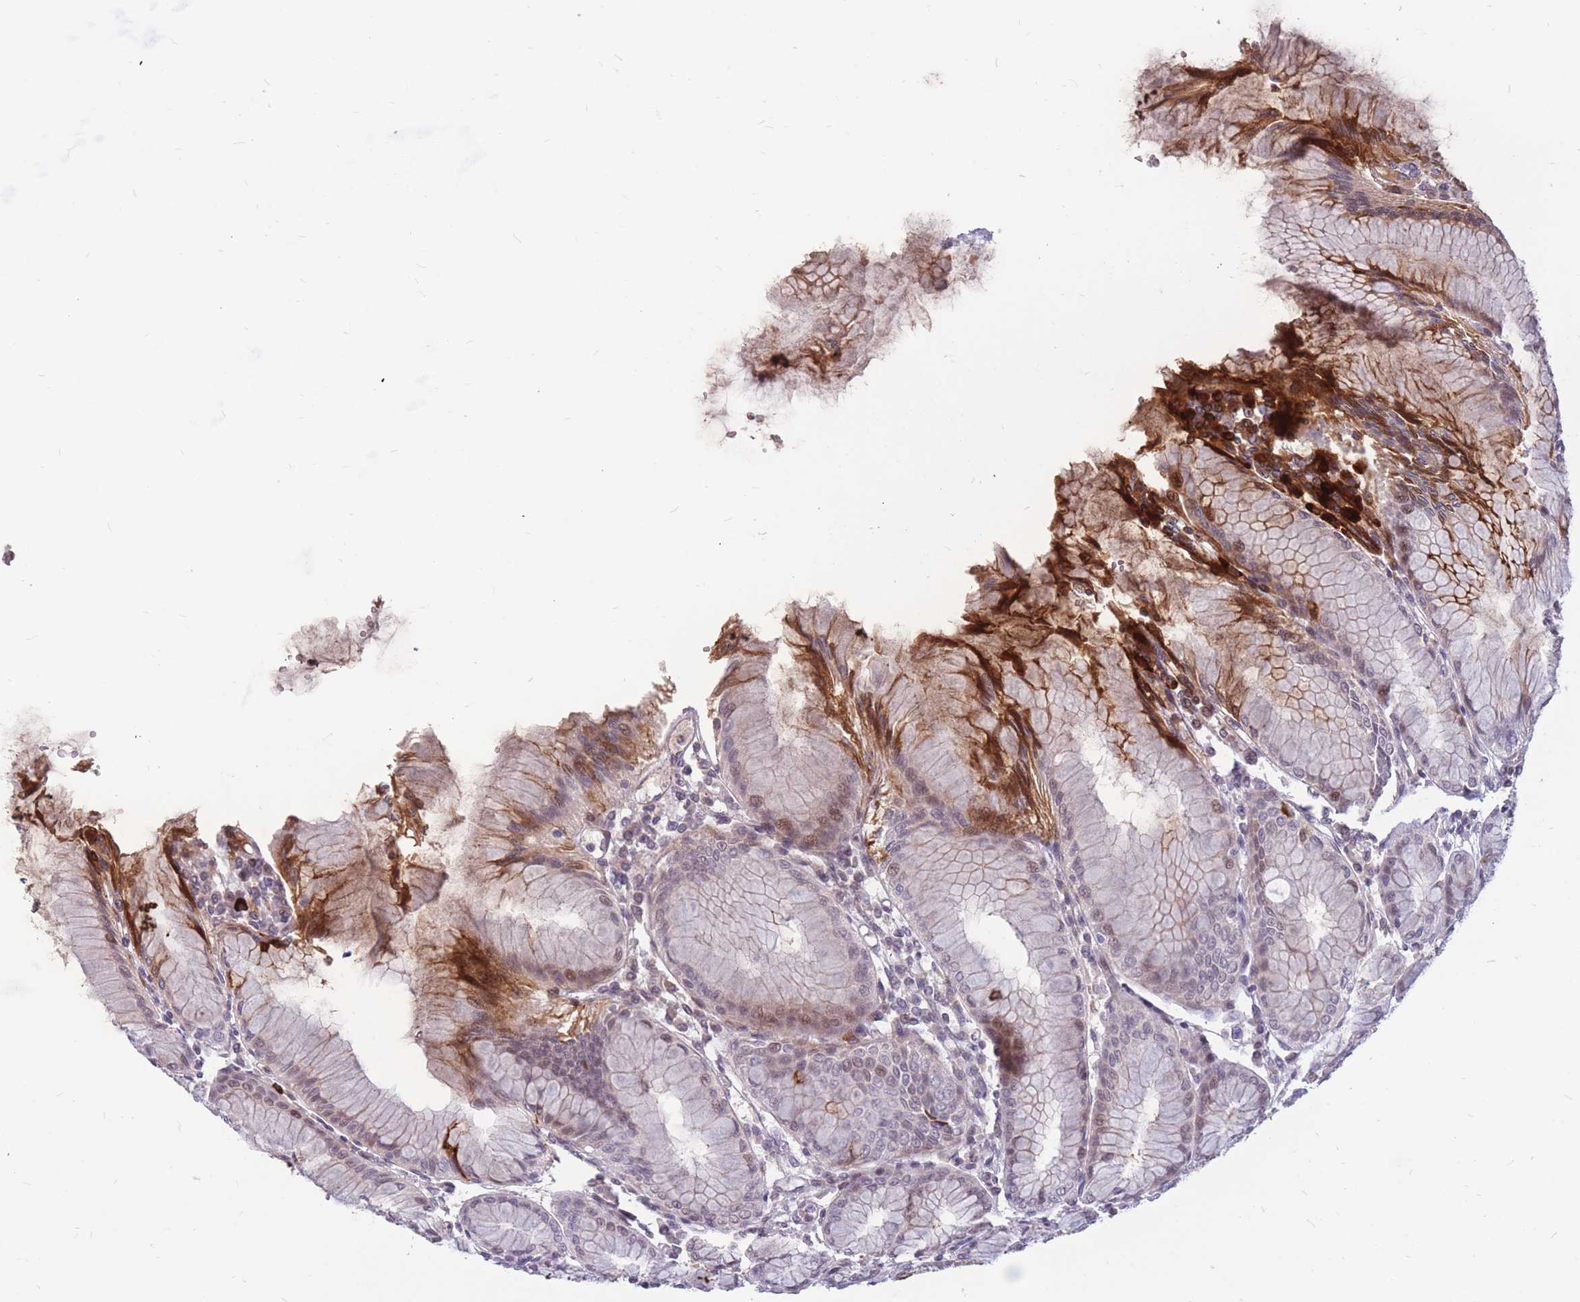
{"staining": {"intensity": "moderate", "quantity": "25%-75%", "location": "cytoplasmic/membranous,nuclear"}, "tissue": "stomach", "cell_type": "Glandular cells", "image_type": "normal", "snomed": [{"axis": "morphology", "description": "Normal tissue, NOS"}, {"axis": "topography", "description": "Stomach"}], "caption": "Protein staining of unremarkable stomach shows moderate cytoplasmic/membranous,nuclear expression in approximately 25%-75% of glandular cells. The staining was performed using DAB (3,3'-diaminobenzidine) to visualize the protein expression in brown, while the nuclei were stained in blue with hematoxylin (Magnification: 20x).", "gene": "ADD2", "patient": {"sex": "female", "age": 57}}